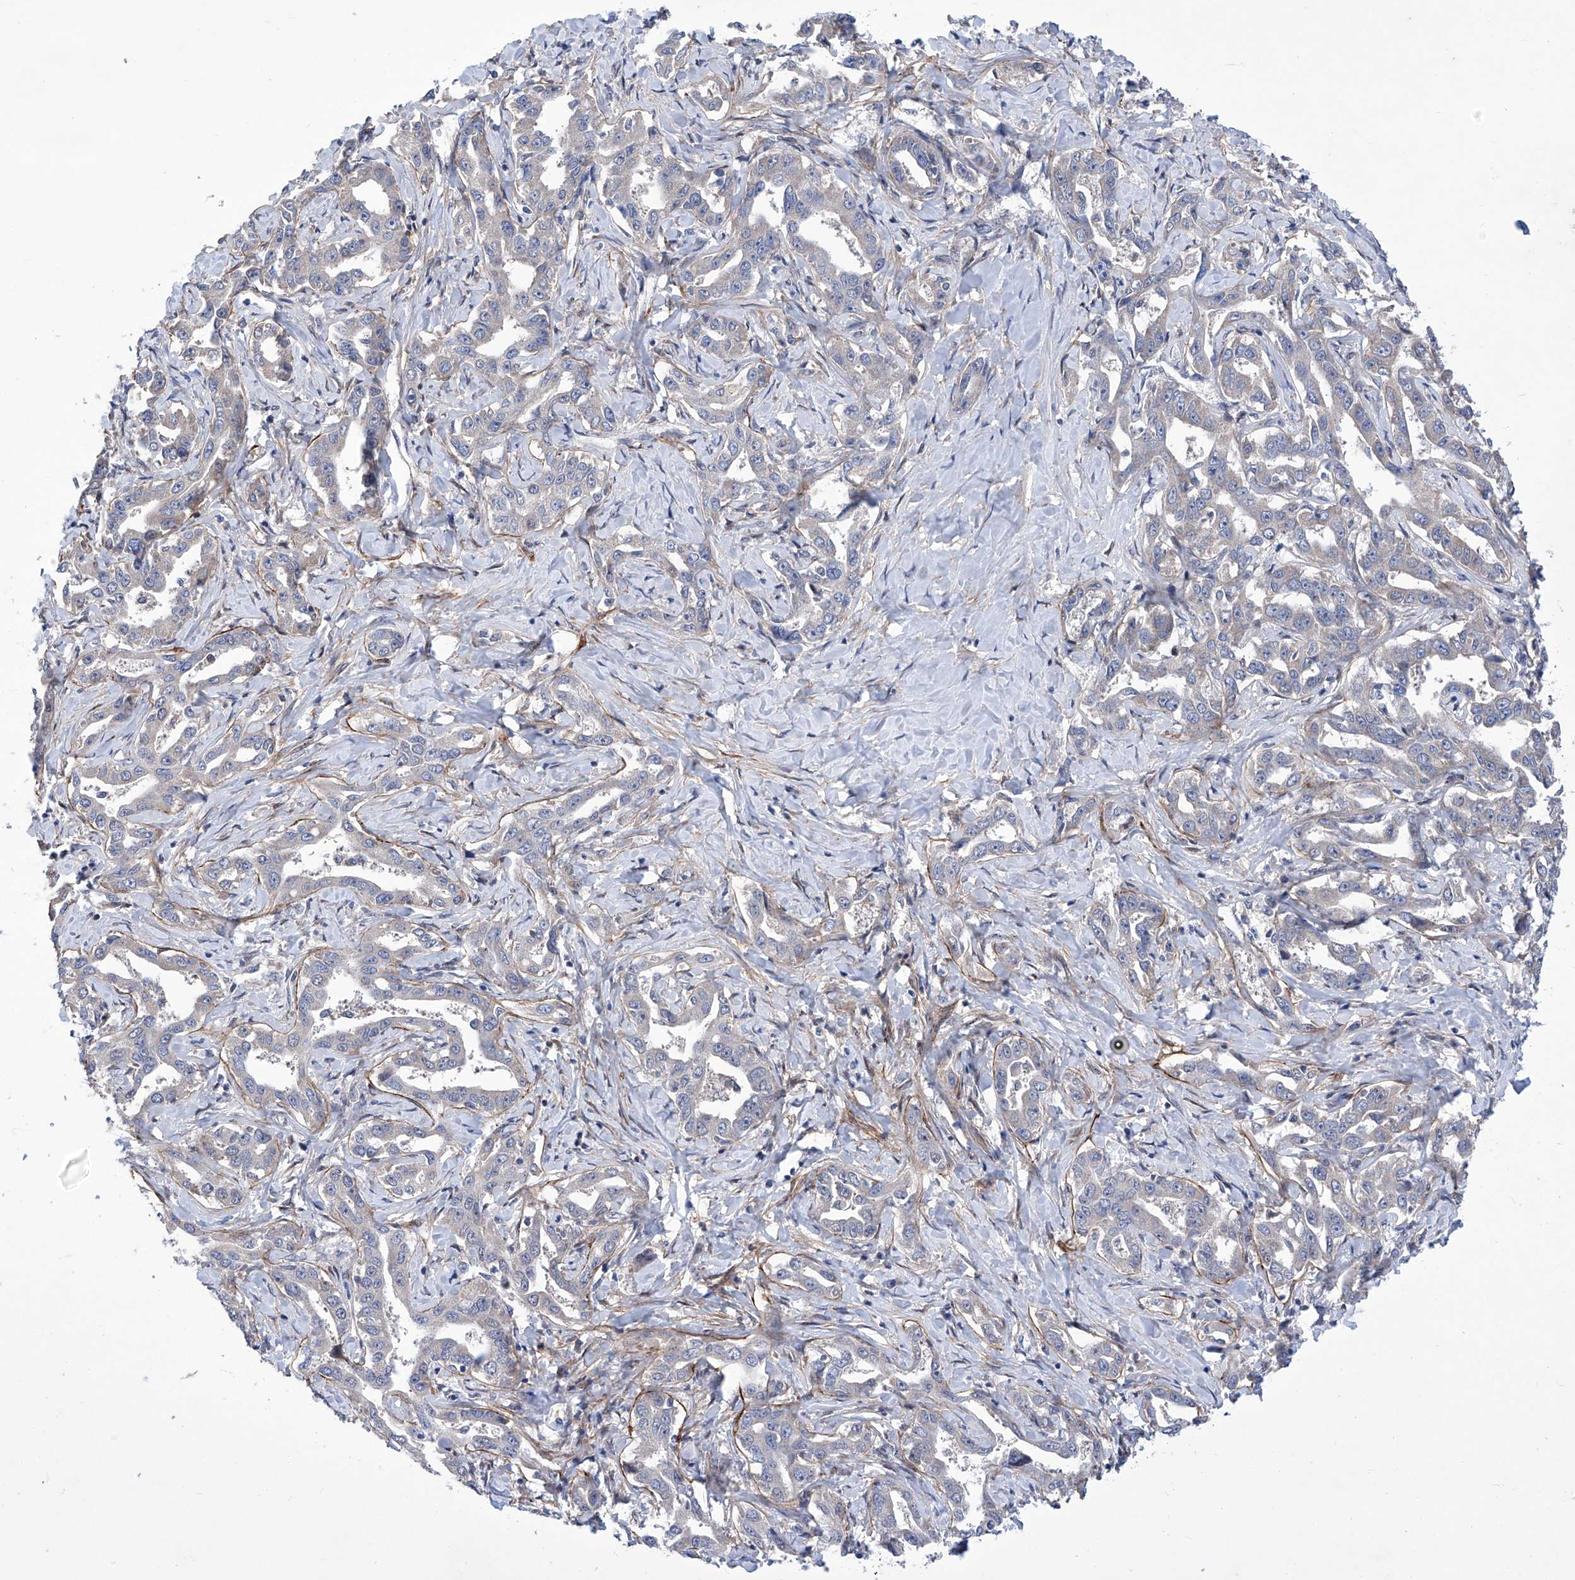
{"staining": {"intensity": "negative", "quantity": "none", "location": "none"}, "tissue": "liver cancer", "cell_type": "Tumor cells", "image_type": "cancer", "snomed": [{"axis": "morphology", "description": "Cholangiocarcinoma"}, {"axis": "topography", "description": "Liver"}], "caption": "An immunohistochemistry (IHC) micrograph of liver cancer (cholangiocarcinoma) is shown. There is no staining in tumor cells of liver cancer (cholangiocarcinoma).", "gene": "KTI12", "patient": {"sex": "male", "age": 59}}